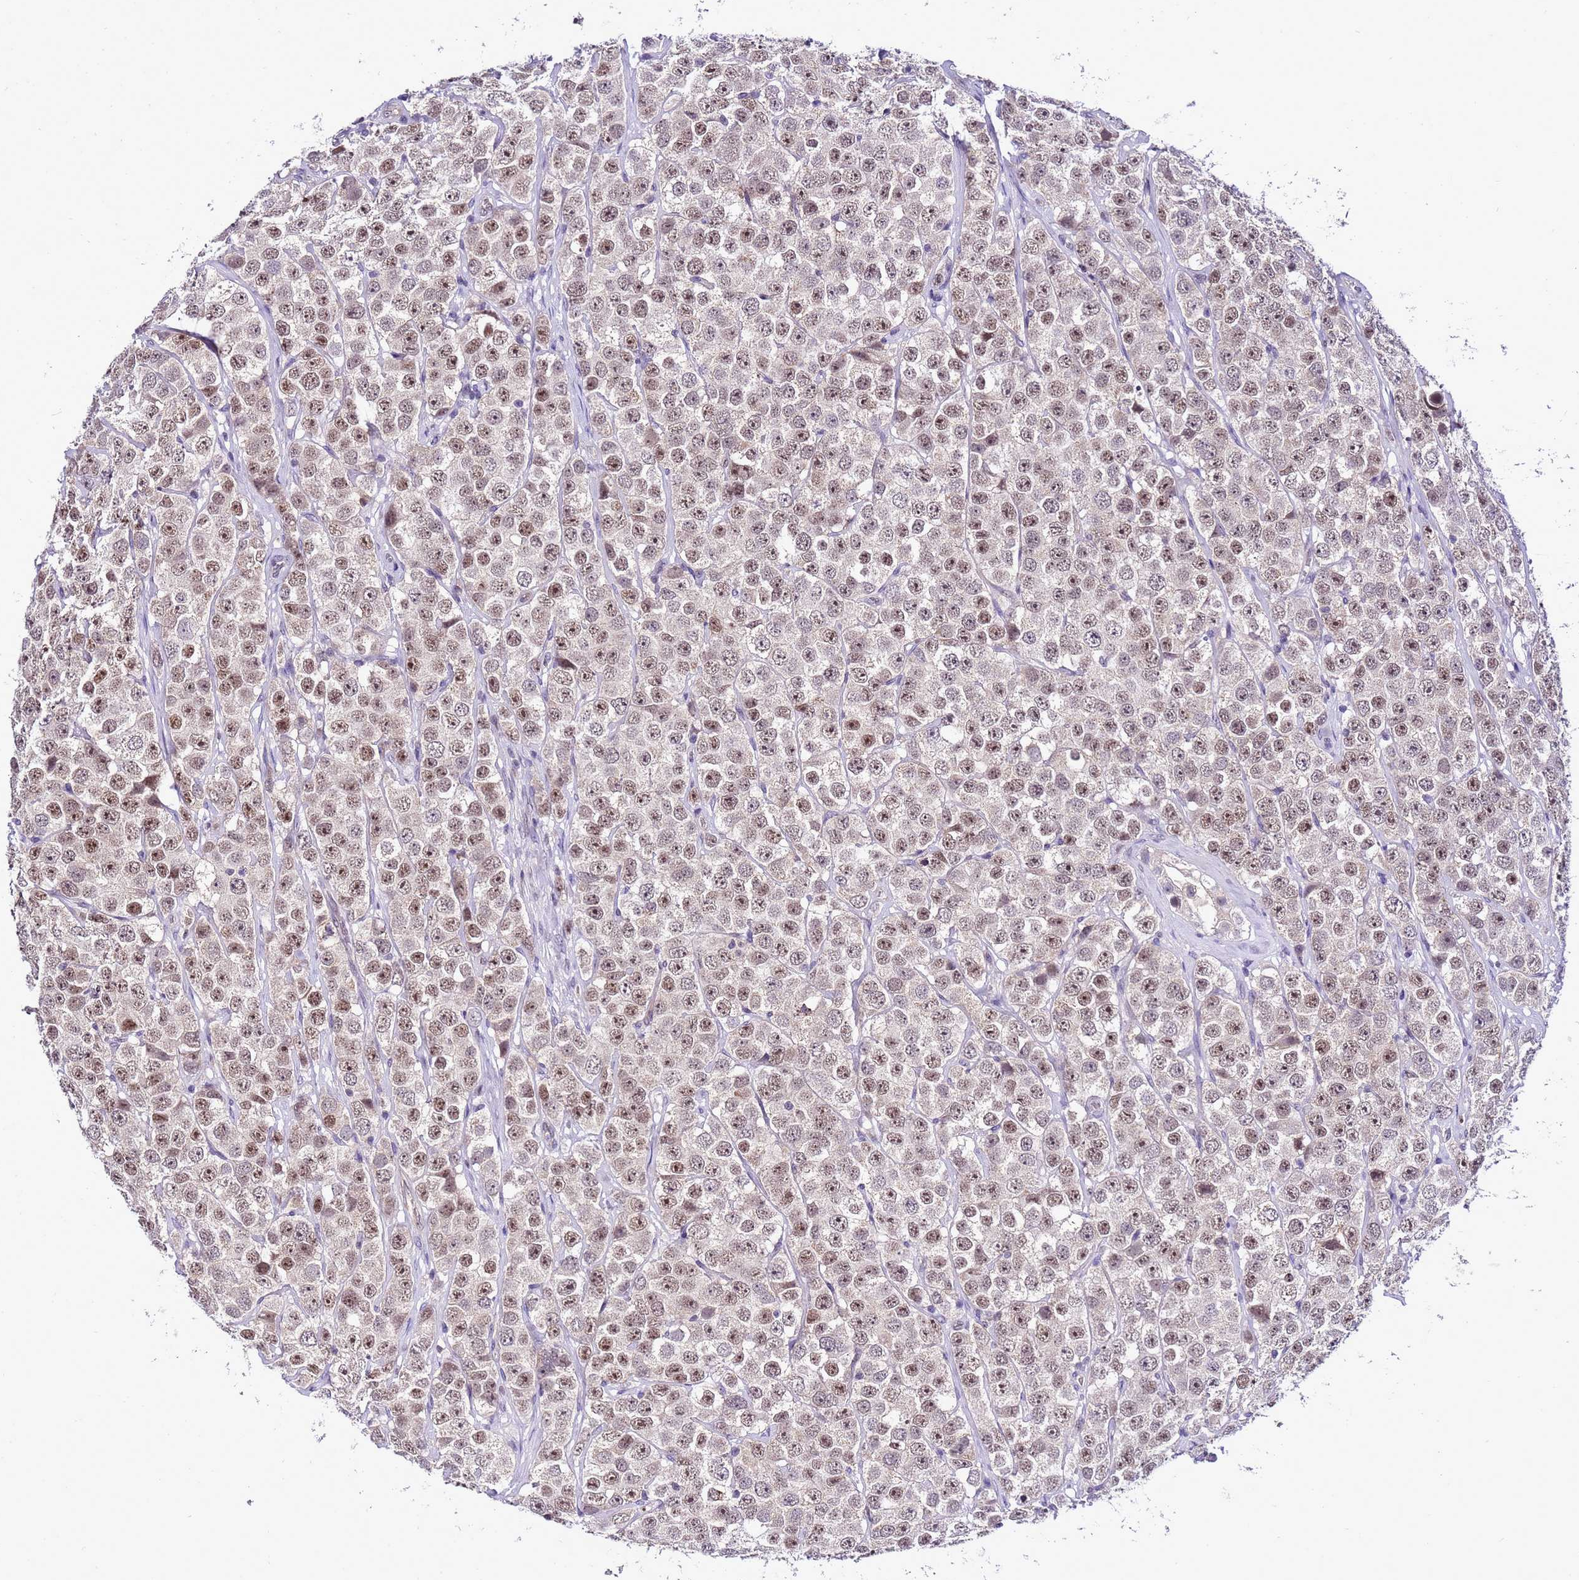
{"staining": {"intensity": "moderate", "quantity": ">75%", "location": "nuclear"}, "tissue": "testis cancer", "cell_type": "Tumor cells", "image_type": "cancer", "snomed": [{"axis": "morphology", "description": "Seminoma, NOS"}, {"axis": "topography", "description": "Testis"}], "caption": "Immunohistochemical staining of seminoma (testis) shows medium levels of moderate nuclear protein staining in approximately >75% of tumor cells.", "gene": "C19orf47", "patient": {"sex": "male", "age": 28}}